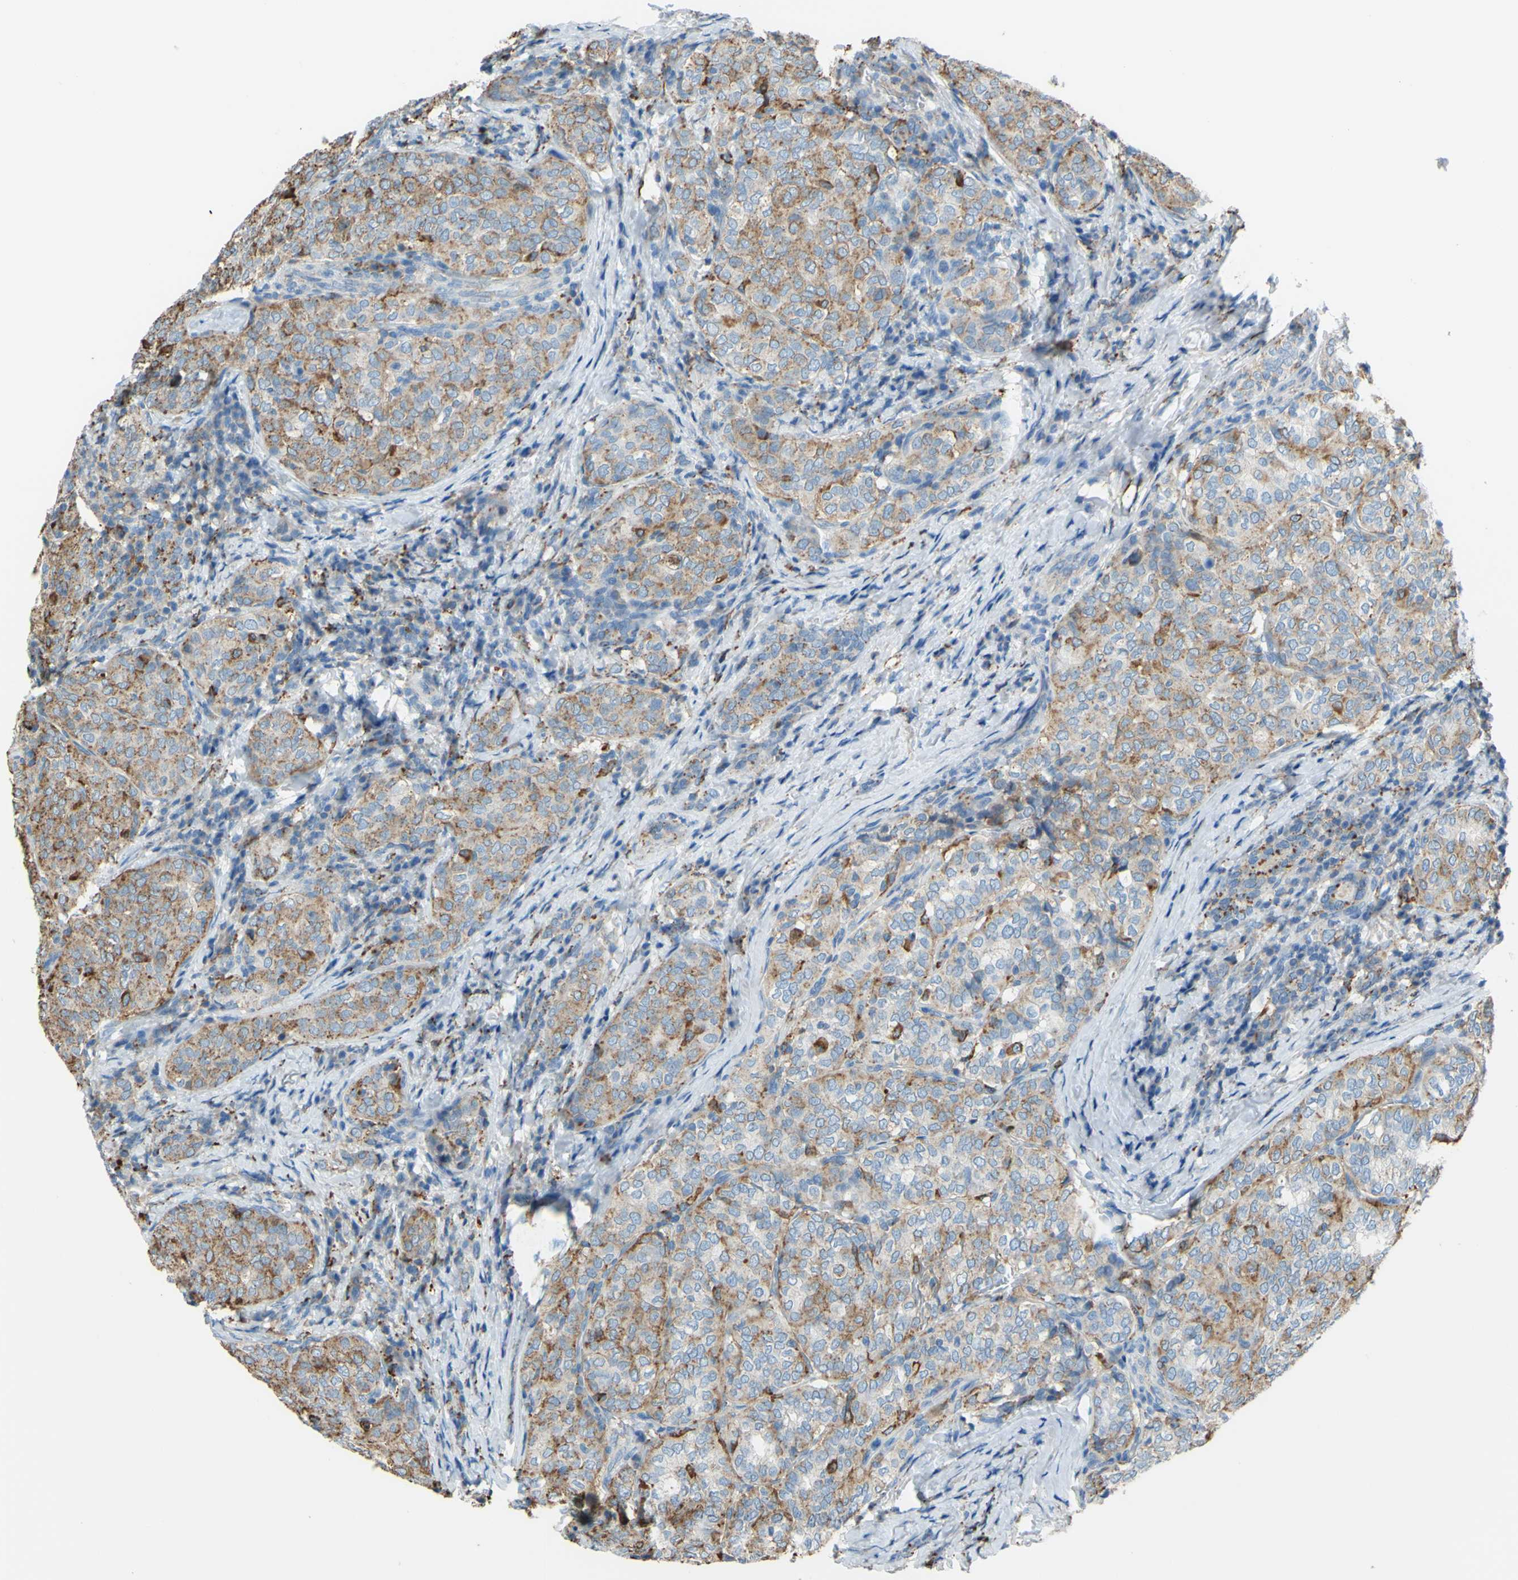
{"staining": {"intensity": "moderate", "quantity": ">75%", "location": "cytoplasmic/membranous"}, "tissue": "thyroid cancer", "cell_type": "Tumor cells", "image_type": "cancer", "snomed": [{"axis": "morphology", "description": "Normal tissue, NOS"}, {"axis": "morphology", "description": "Papillary adenocarcinoma, NOS"}, {"axis": "topography", "description": "Thyroid gland"}], "caption": "Approximately >75% of tumor cells in thyroid papillary adenocarcinoma exhibit moderate cytoplasmic/membranous protein staining as visualized by brown immunohistochemical staining.", "gene": "CTSD", "patient": {"sex": "female", "age": 30}}